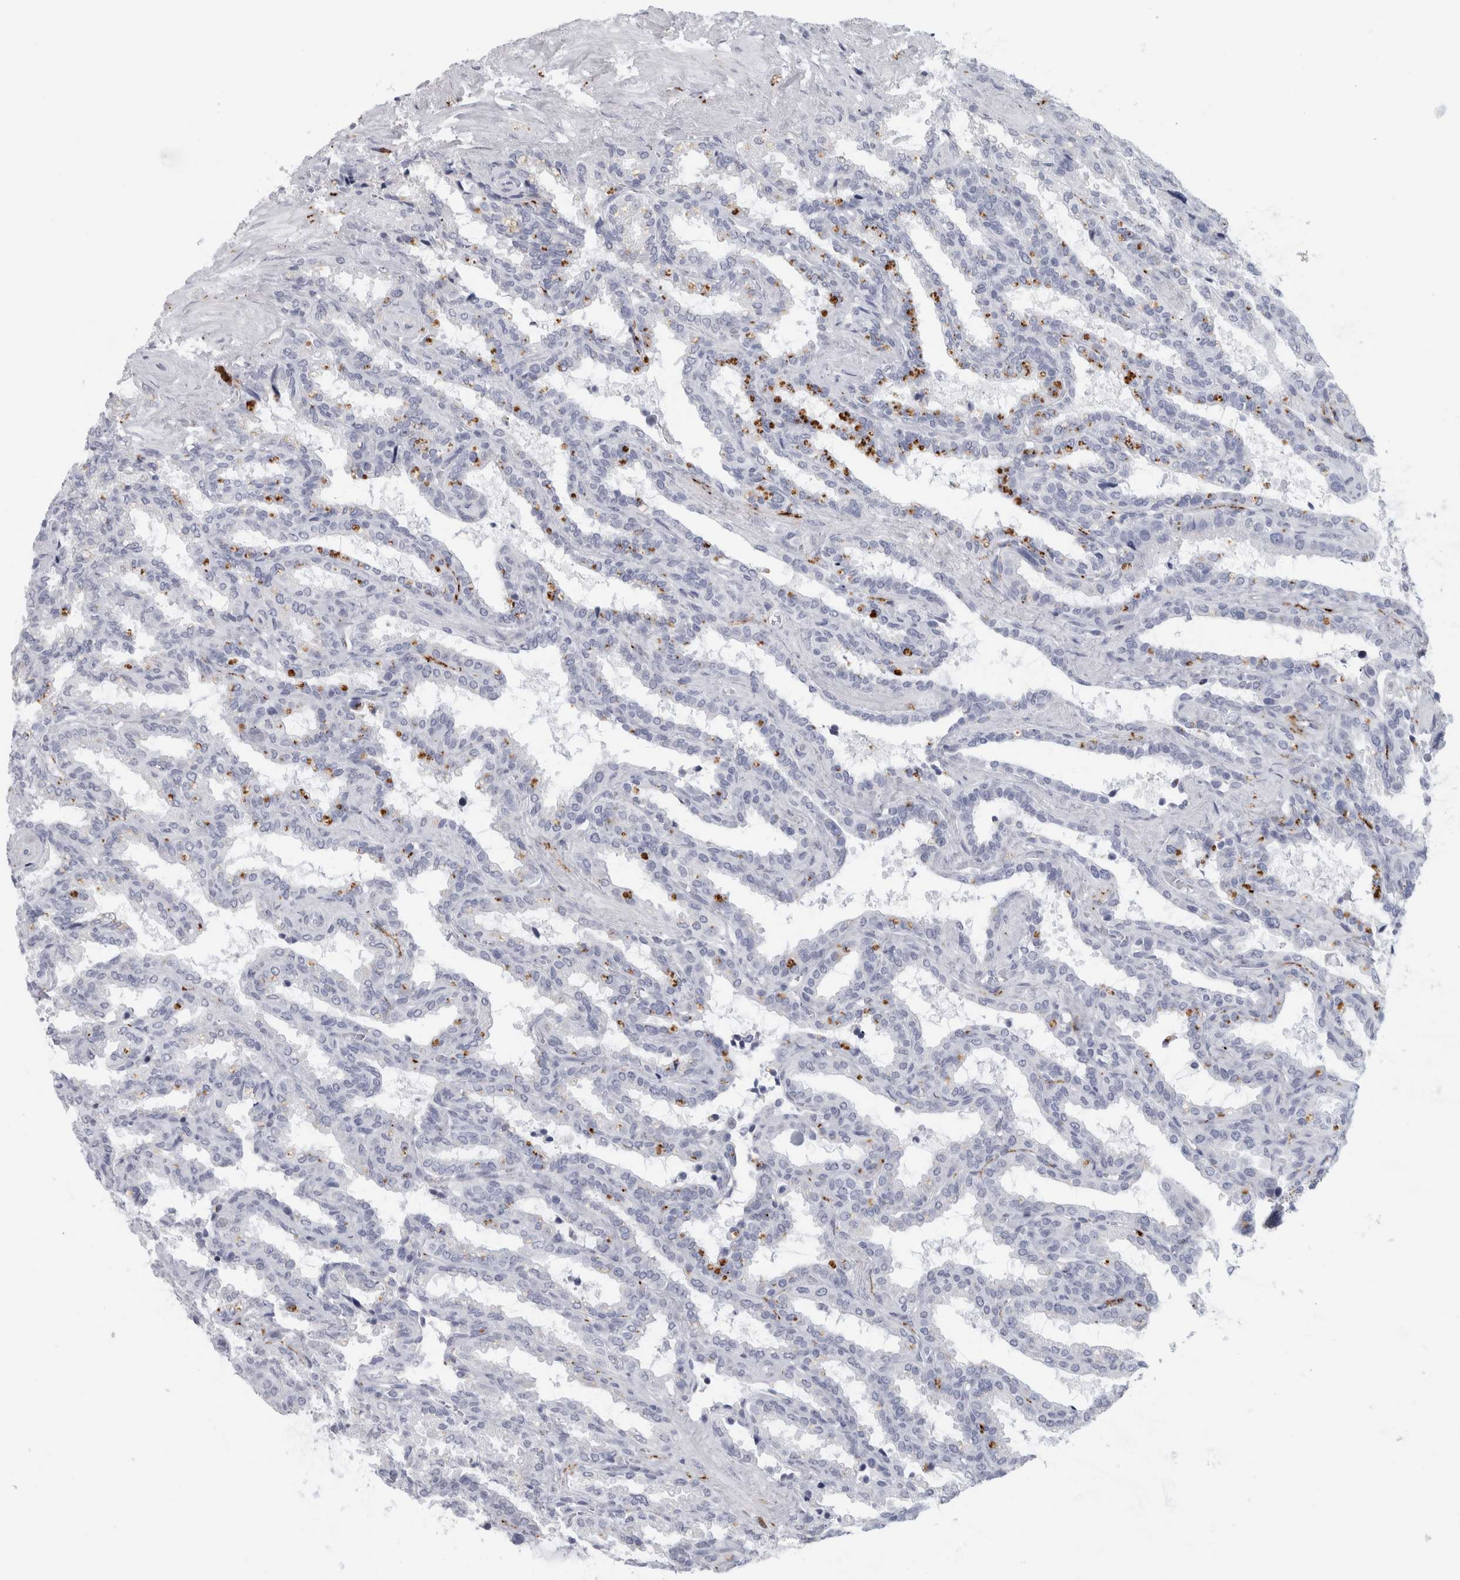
{"staining": {"intensity": "weak", "quantity": "<25%", "location": "cytoplasmic/membranous"}, "tissue": "seminal vesicle", "cell_type": "Glandular cells", "image_type": "normal", "snomed": [{"axis": "morphology", "description": "Normal tissue, NOS"}, {"axis": "topography", "description": "Seminal veicle"}], "caption": "Glandular cells are negative for brown protein staining in unremarkable seminal vesicle. (Stains: DAB (3,3'-diaminobenzidine) immunohistochemistry with hematoxylin counter stain, Microscopy: brightfield microscopy at high magnification).", "gene": "CPE", "patient": {"sex": "male", "age": 46}}